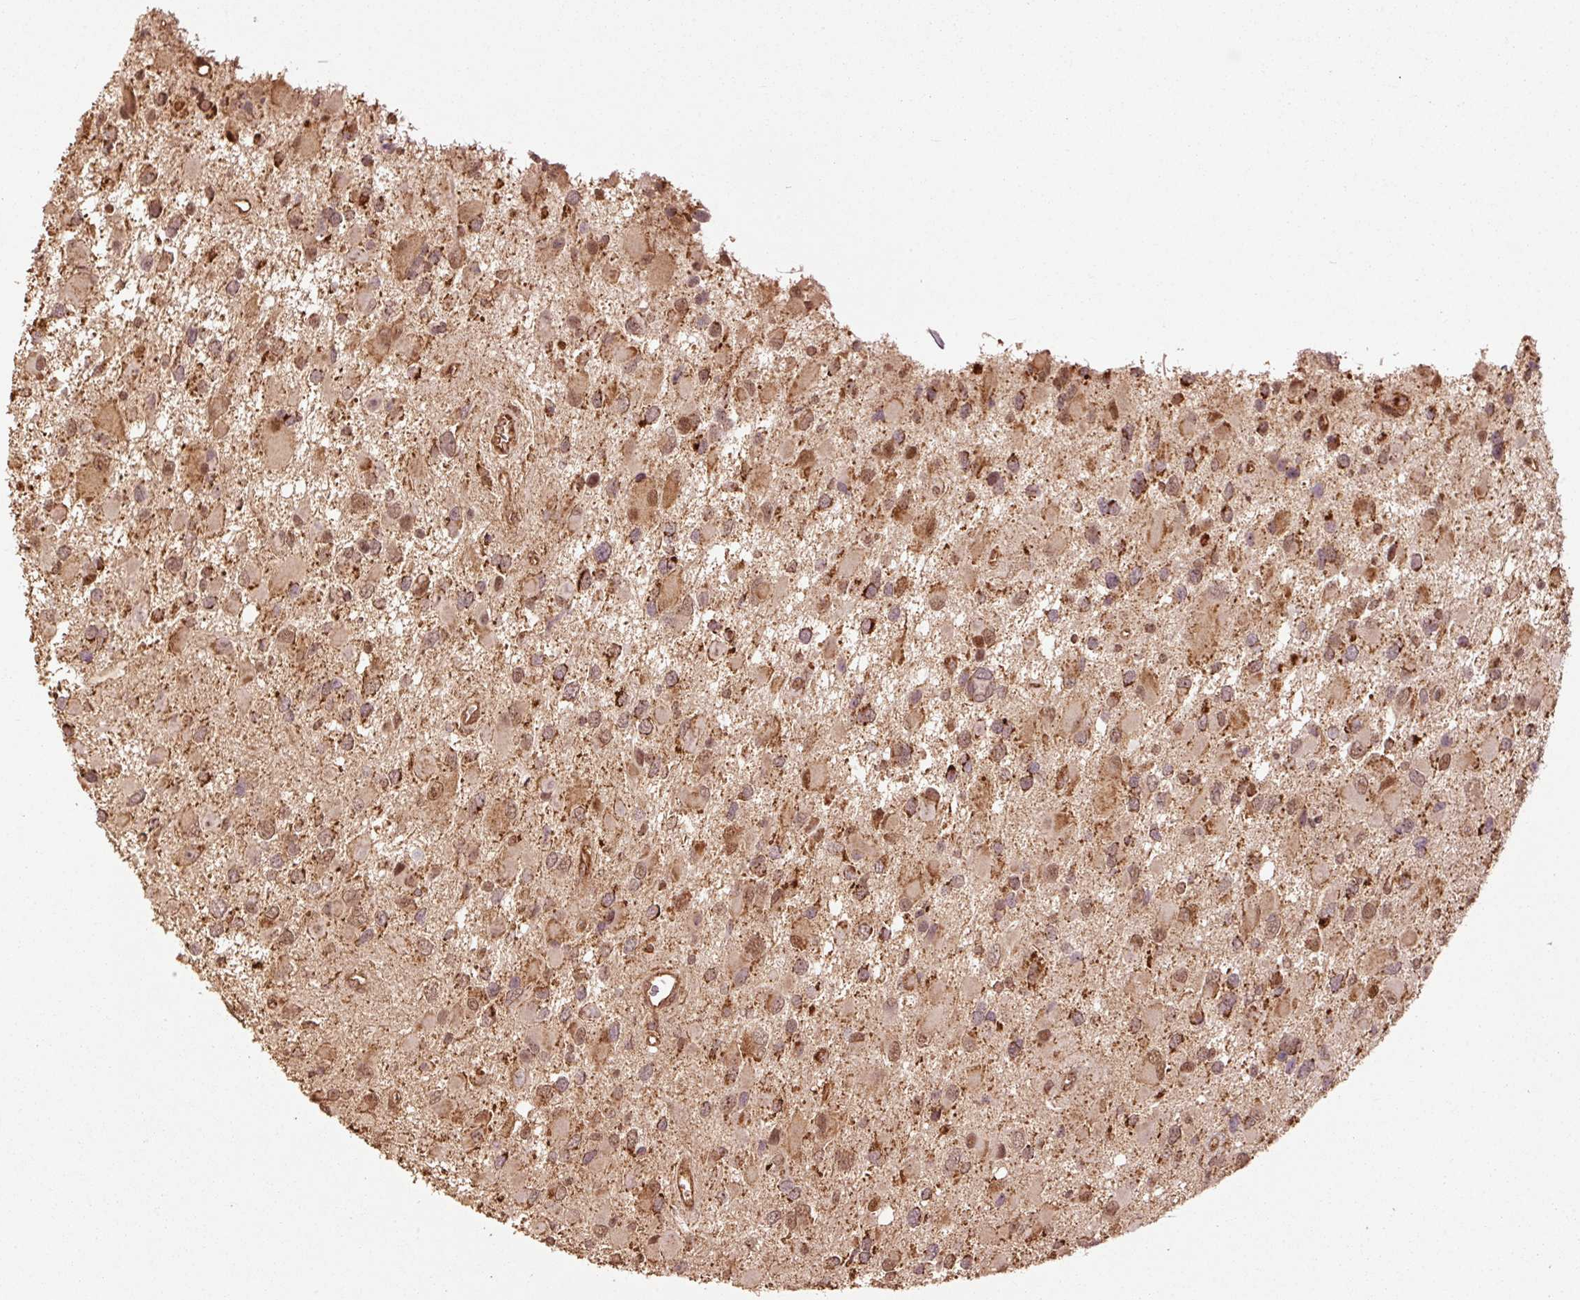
{"staining": {"intensity": "moderate", "quantity": "25%-75%", "location": "cytoplasmic/membranous"}, "tissue": "glioma", "cell_type": "Tumor cells", "image_type": "cancer", "snomed": [{"axis": "morphology", "description": "Glioma, malignant, High grade"}, {"axis": "topography", "description": "Brain"}], "caption": "Immunohistochemical staining of human glioma displays moderate cytoplasmic/membranous protein positivity in about 25%-75% of tumor cells. The staining is performed using DAB (3,3'-diaminobenzidine) brown chromogen to label protein expression. The nuclei are counter-stained blue using hematoxylin.", "gene": "MRPL16", "patient": {"sex": "male", "age": 53}}